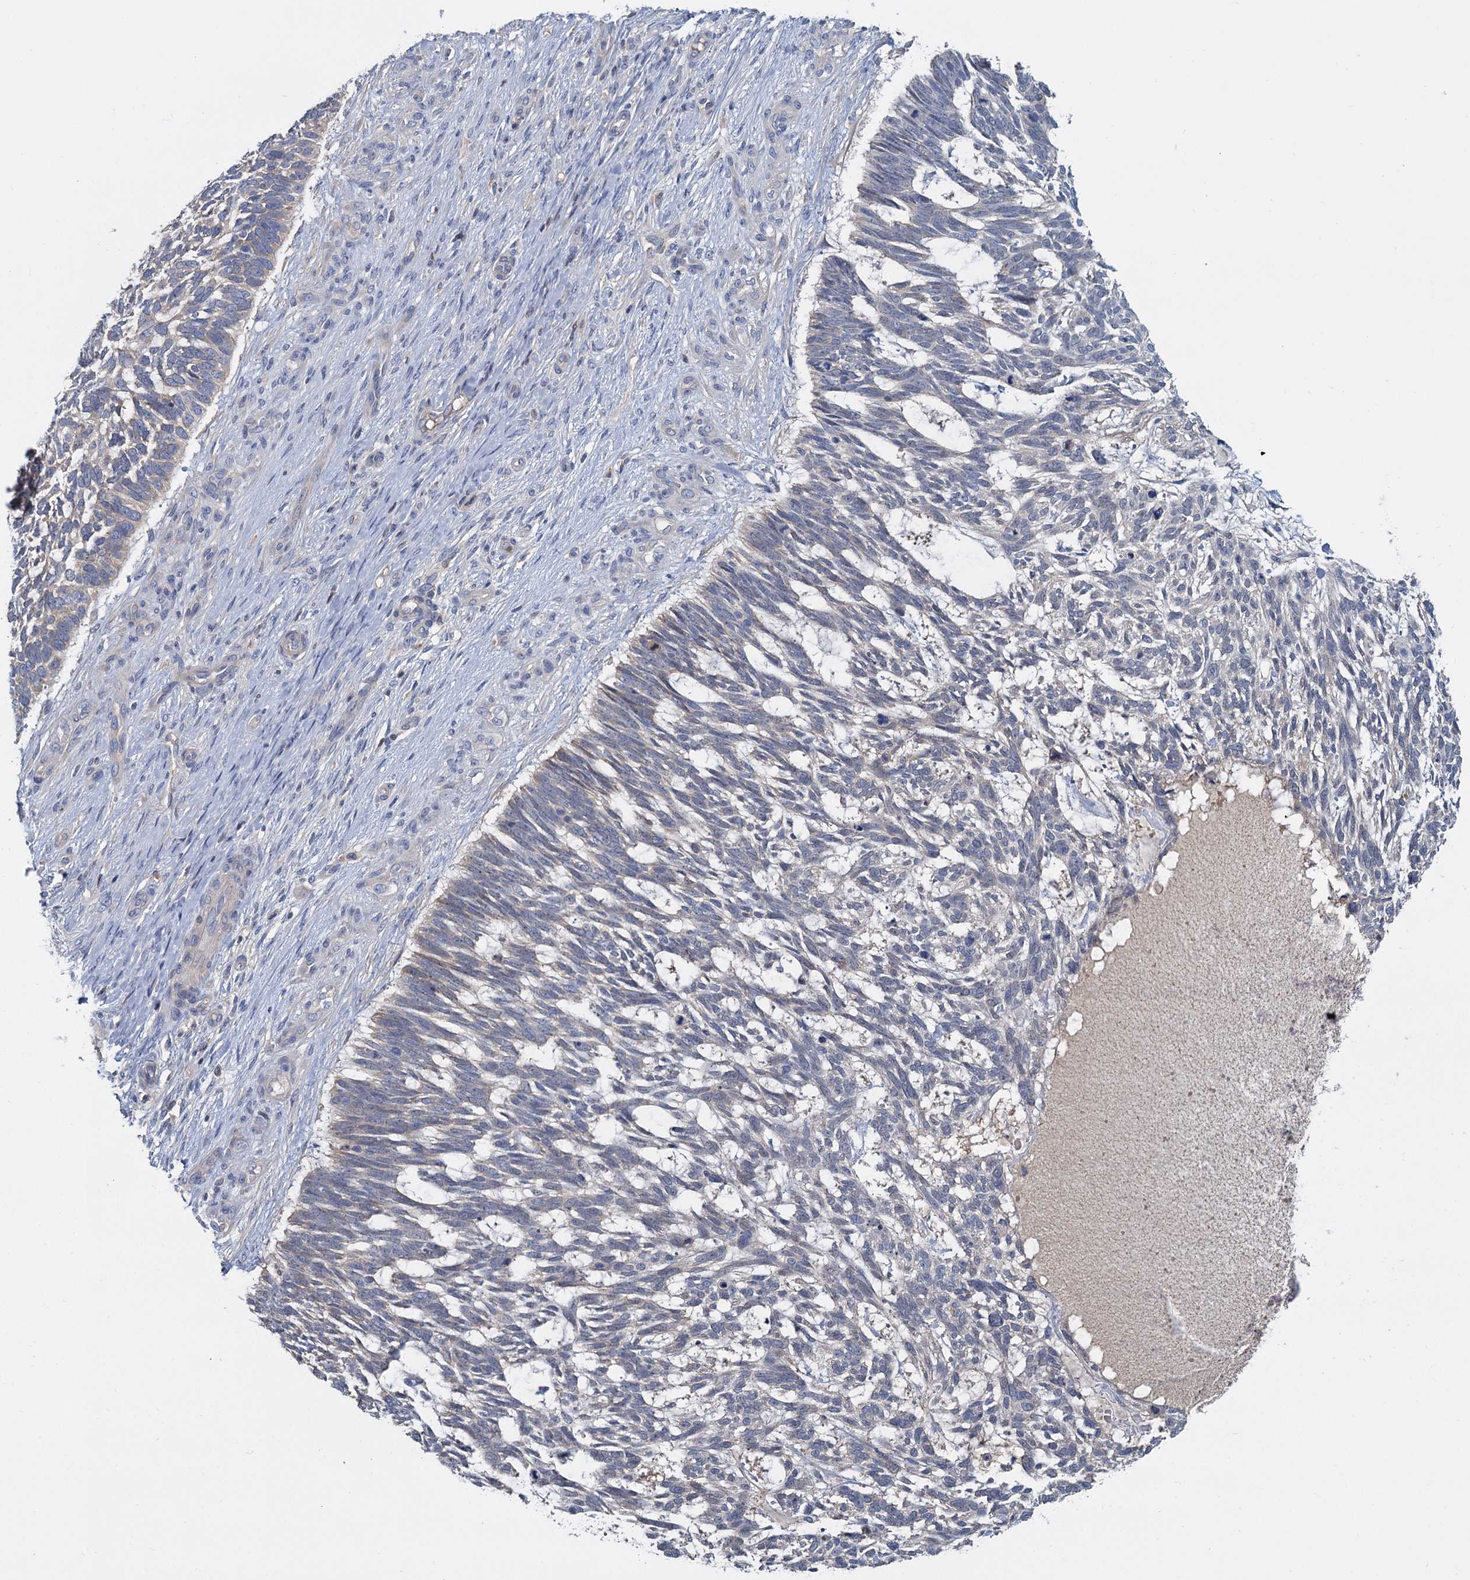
{"staining": {"intensity": "negative", "quantity": "none", "location": "none"}, "tissue": "skin cancer", "cell_type": "Tumor cells", "image_type": "cancer", "snomed": [{"axis": "morphology", "description": "Basal cell carcinoma"}, {"axis": "topography", "description": "Skin"}], "caption": "Immunohistochemistry histopathology image of skin cancer stained for a protein (brown), which reveals no staining in tumor cells. (DAB immunohistochemistry (IHC) visualized using brightfield microscopy, high magnification).", "gene": "ACSM3", "patient": {"sex": "male", "age": 88}}